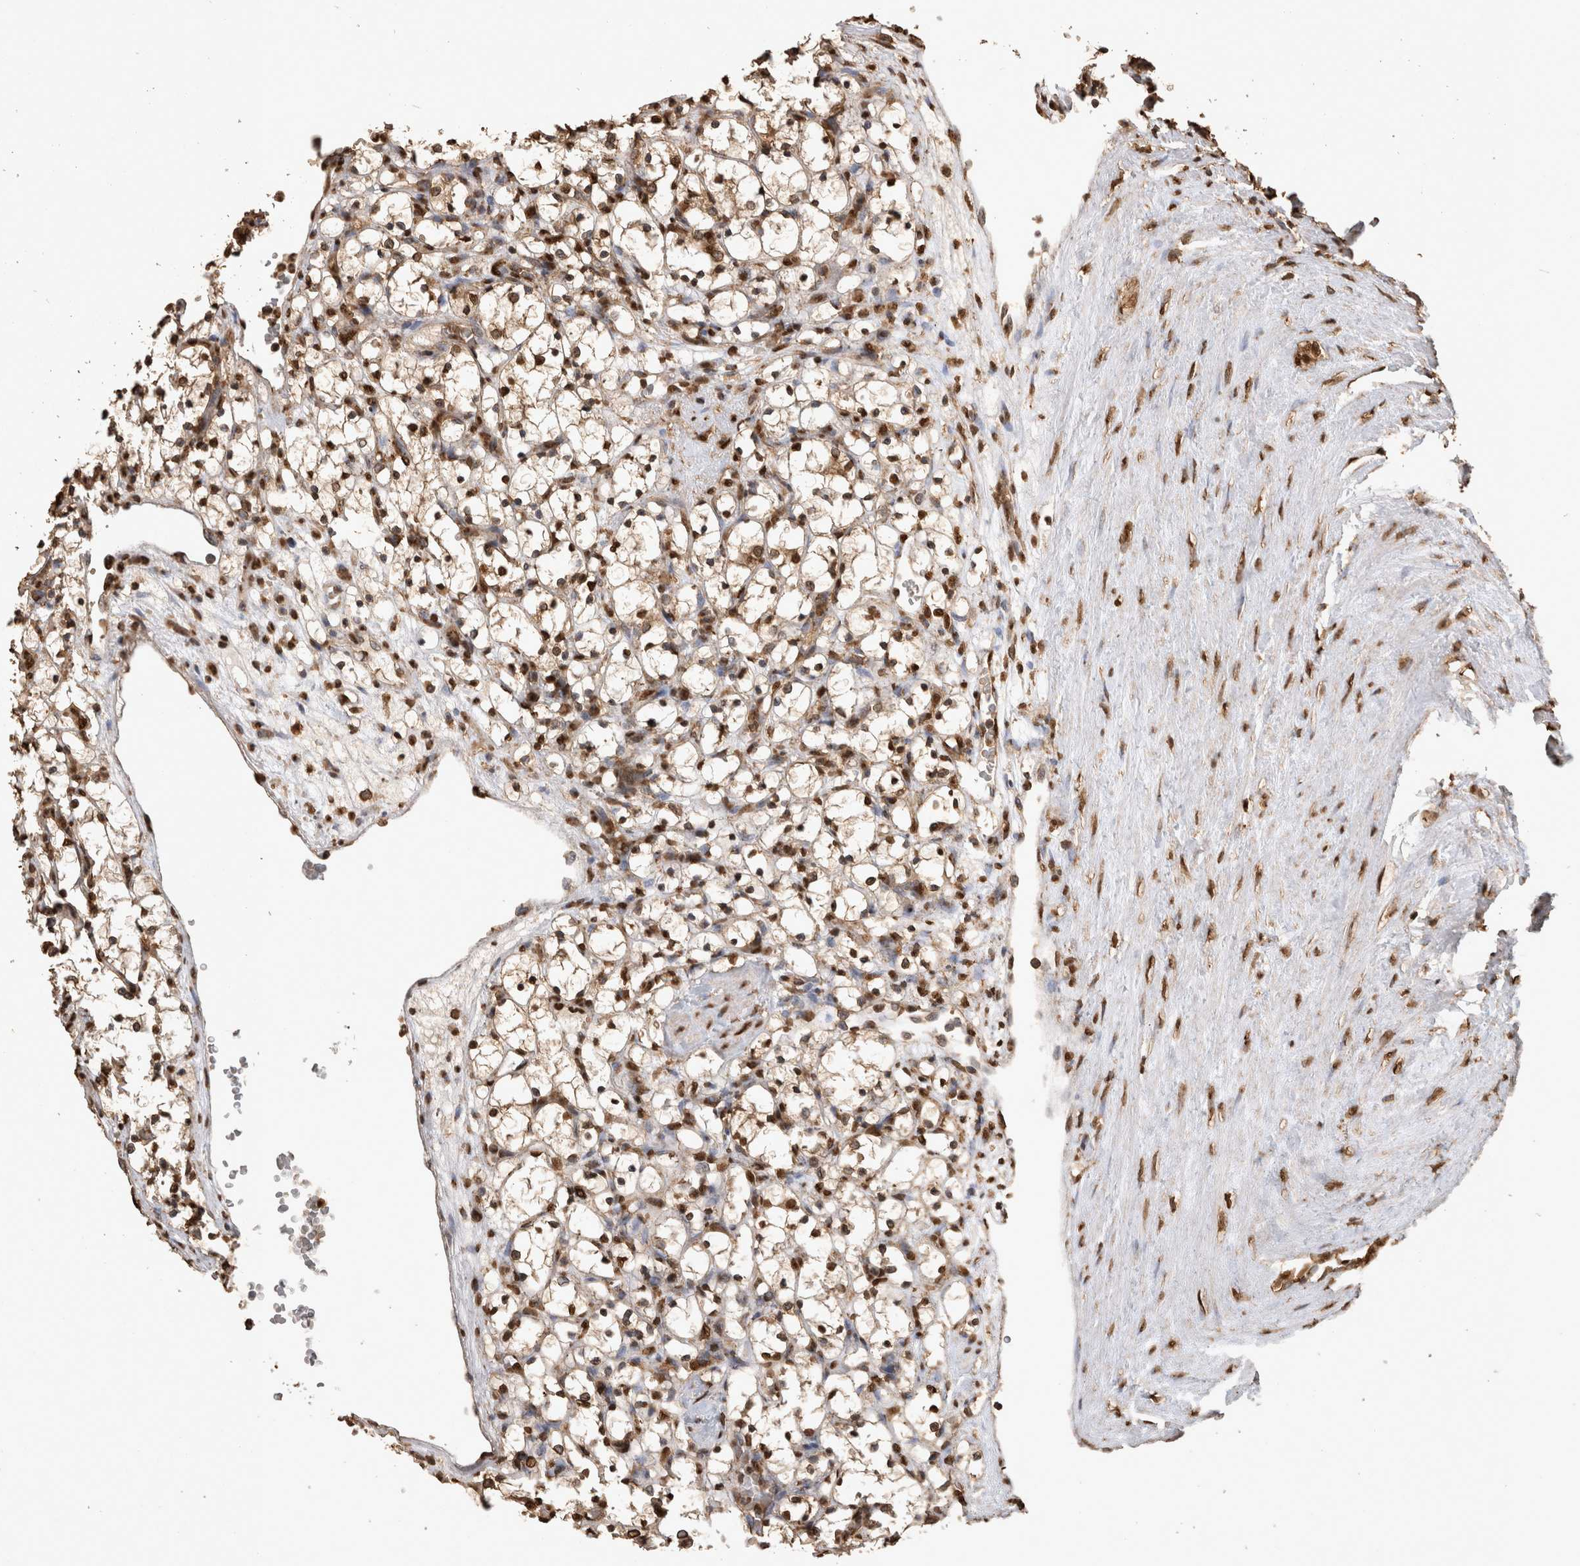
{"staining": {"intensity": "moderate", "quantity": ">75%", "location": "nuclear"}, "tissue": "renal cancer", "cell_type": "Tumor cells", "image_type": "cancer", "snomed": [{"axis": "morphology", "description": "Adenocarcinoma, NOS"}, {"axis": "topography", "description": "Kidney"}], "caption": "Protein staining reveals moderate nuclear expression in approximately >75% of tumor cells in adenocarcinoma (renal).", "gene": "OAS2", "patient": {"sex": "female", "age": 69}}